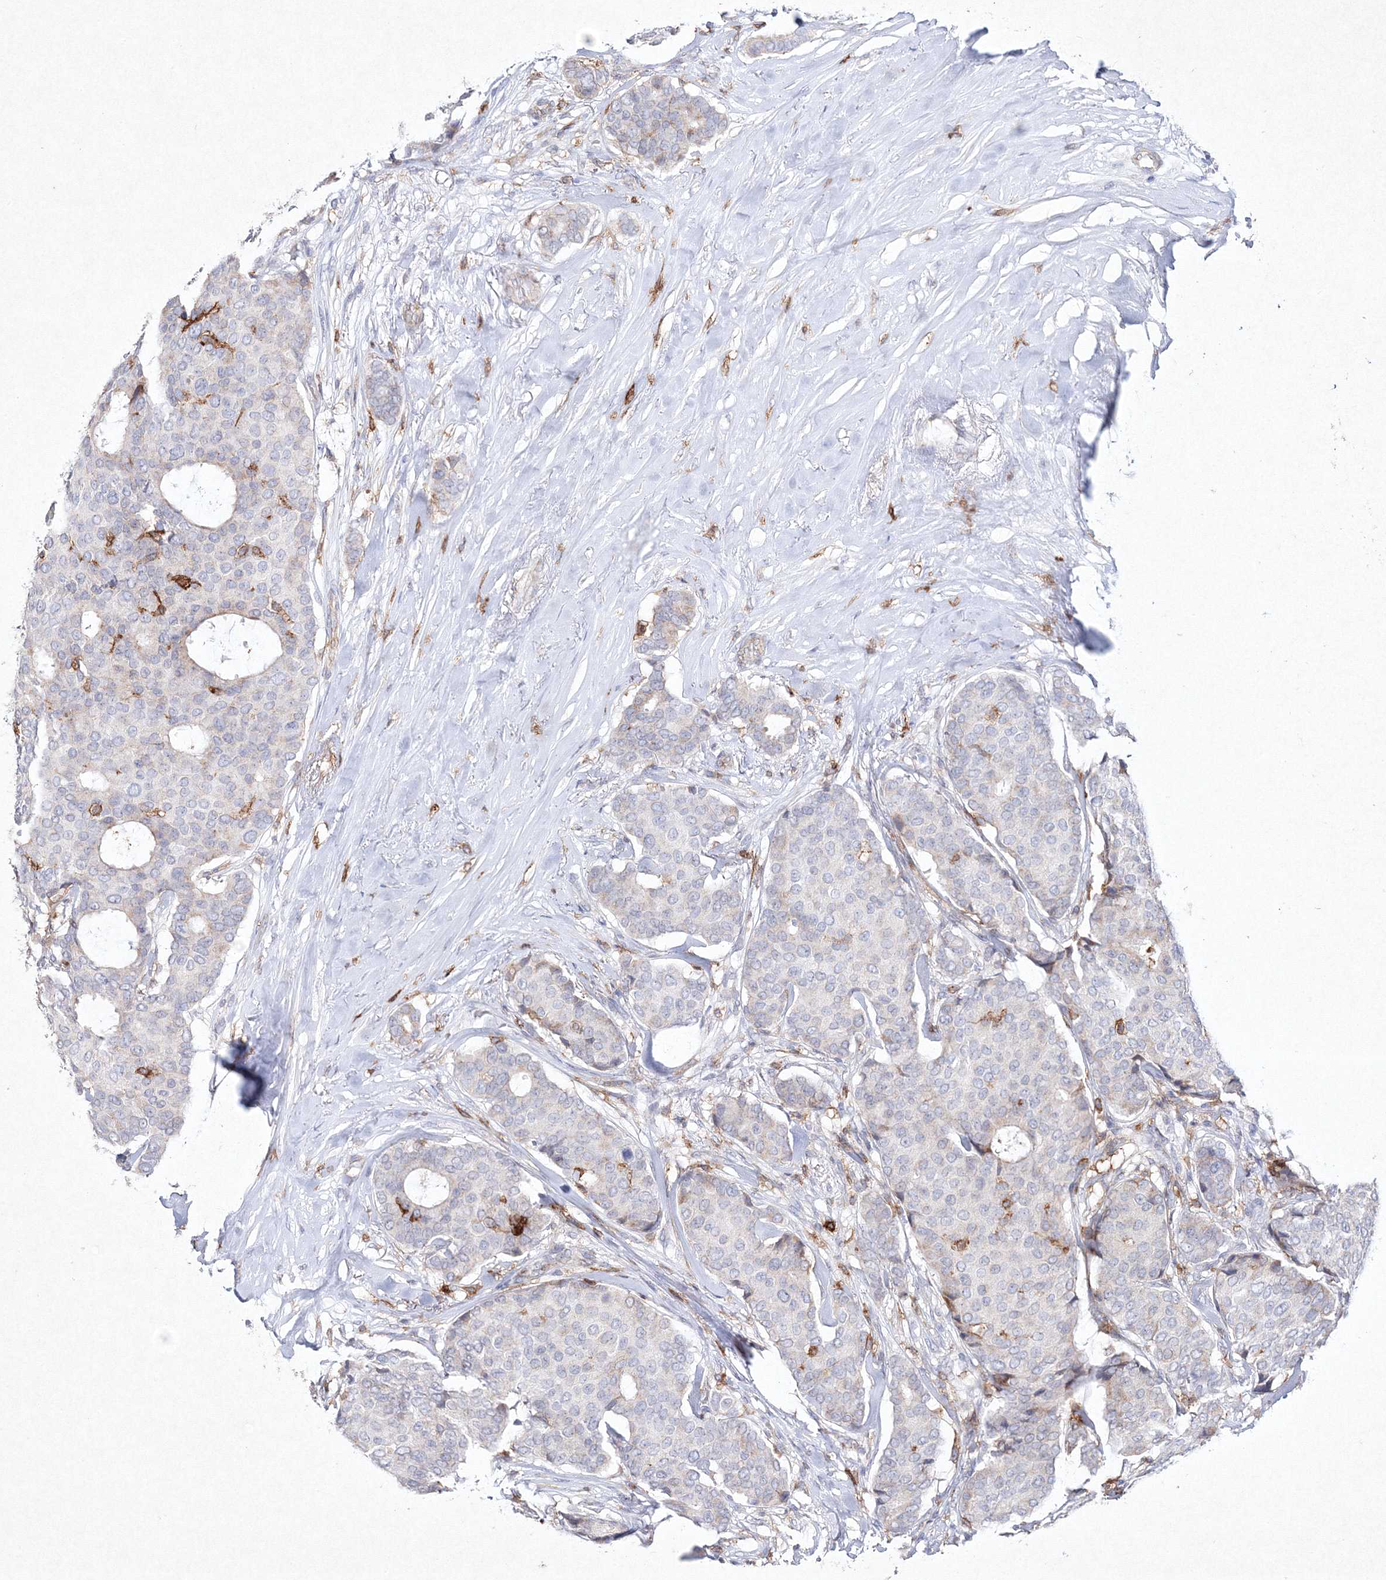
{"staining": {"intensity": "negative", "quantity": "none", "location": "none"}, "tissue": "breast cancer", "cell_type": "Tumor cells", "image_type": "cancer", "snomed": [{"axis": "morphology", "description": "Duct carcinoma"}, {"axis": "topography", "description": "Breast"}], "caption": "Immunohistochemistry (IHC) photomicrograph of neoplastic tissue: breast infiltrating ductal carcinoma stained with DAB (3,3'-diaminobenzidine) reveals no significant protein positivity in tumor cells.", "gene": "HCST", "patient": {"sex": "female", "age": 75}}